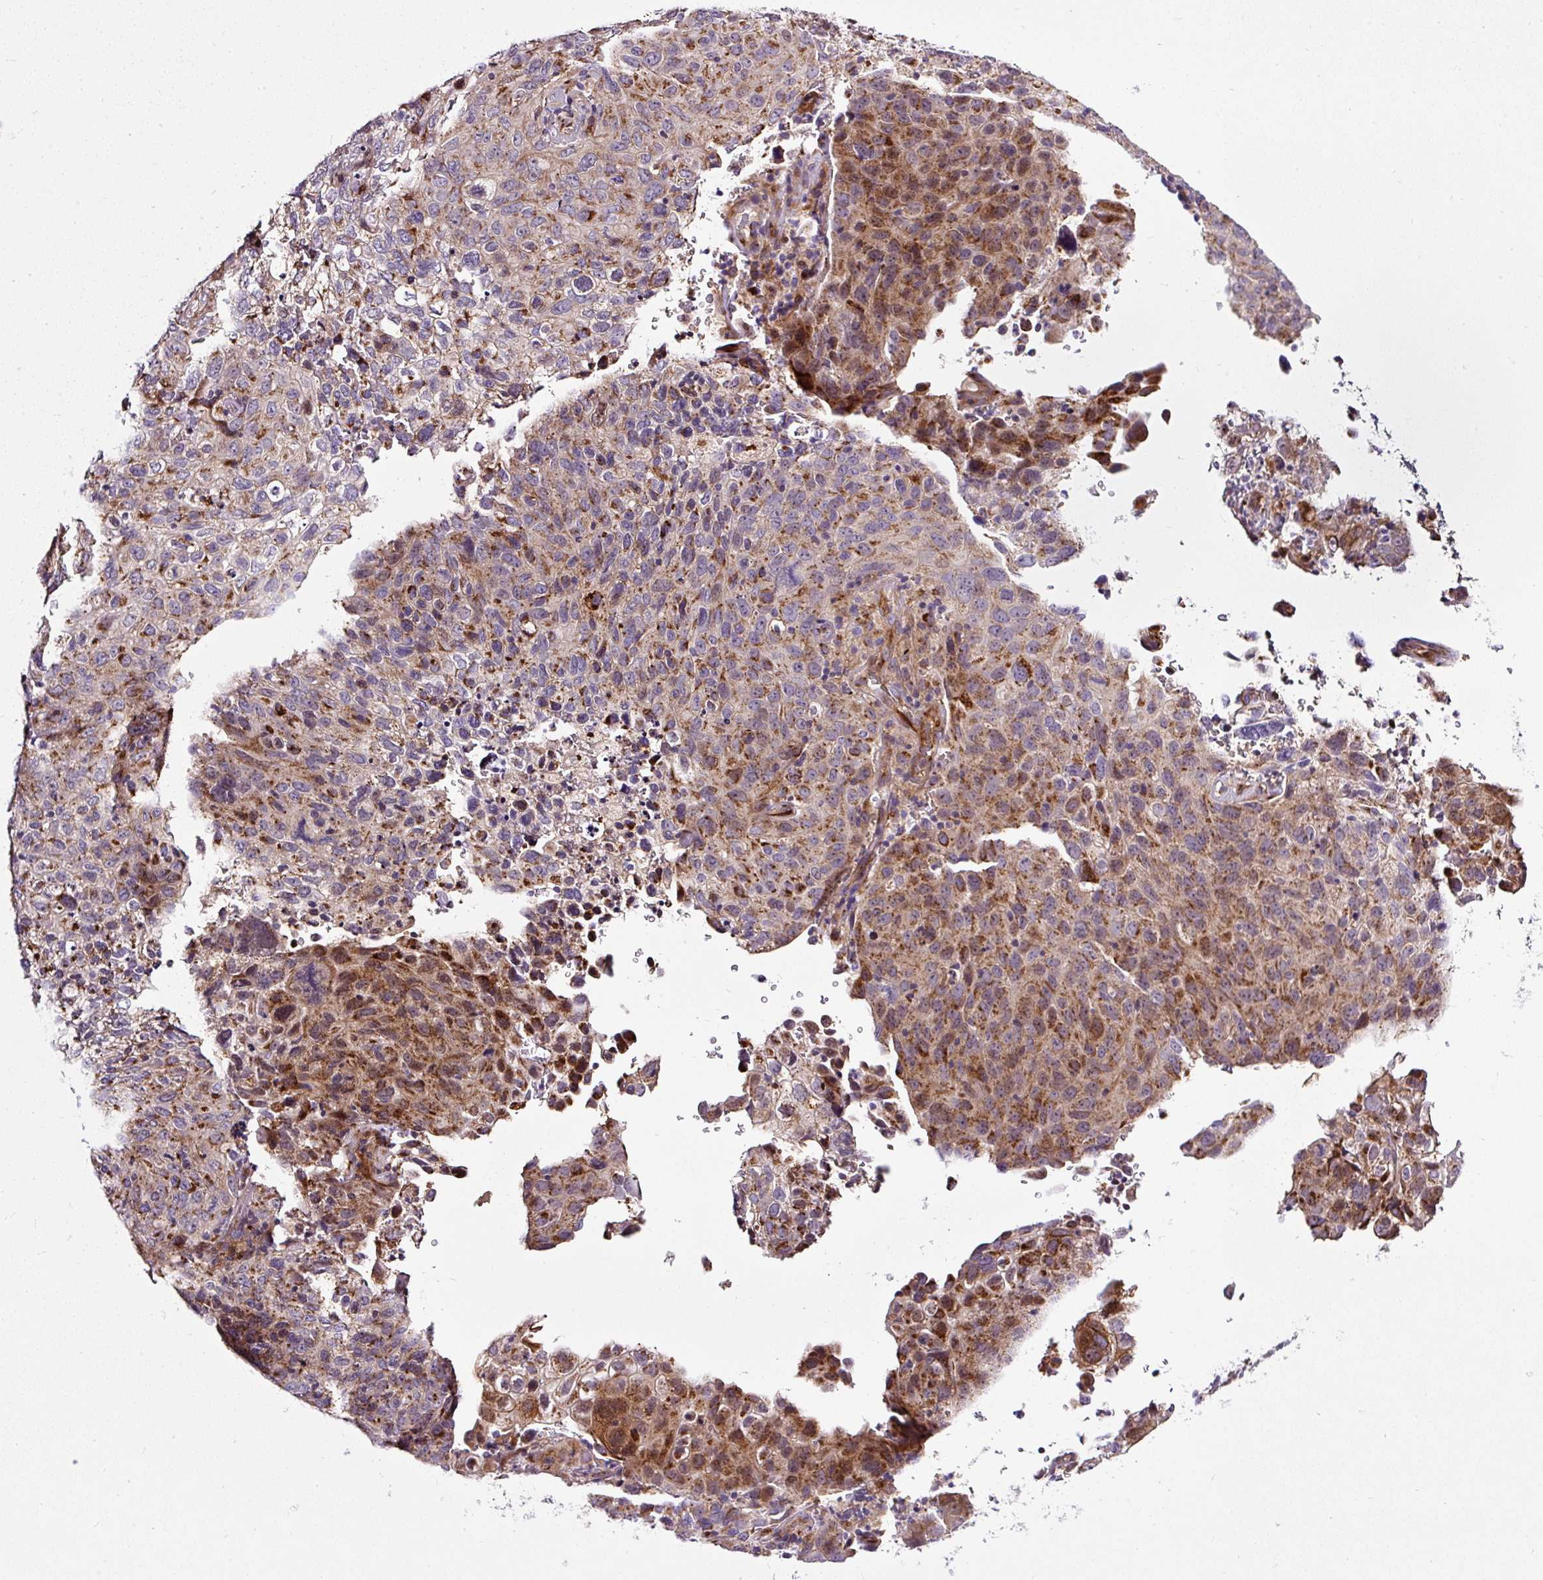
{"staining": {"intensity": "strong", "quantity": "25%-75%", "location": "cytoplasmic/membranous"}, "tissue": "cervical cancer", "cell_type": "Tumor cells", "image_type": "cancer", "snomed": [{"axis": "morphology", "description": "Squamous cell carcinoma, NOS"}, {"axis": "topography", "description": "Cervix"}], "caption": "This photomicrograph demonstrates IHC staining of cervical cancer (squamous cell carcinoma), with high strong cytoplasmic/membranous positivity in about 25%-75% of tumor cells.", "gene": "MSMP", "patient": {"sex": "female", "age": 44}}